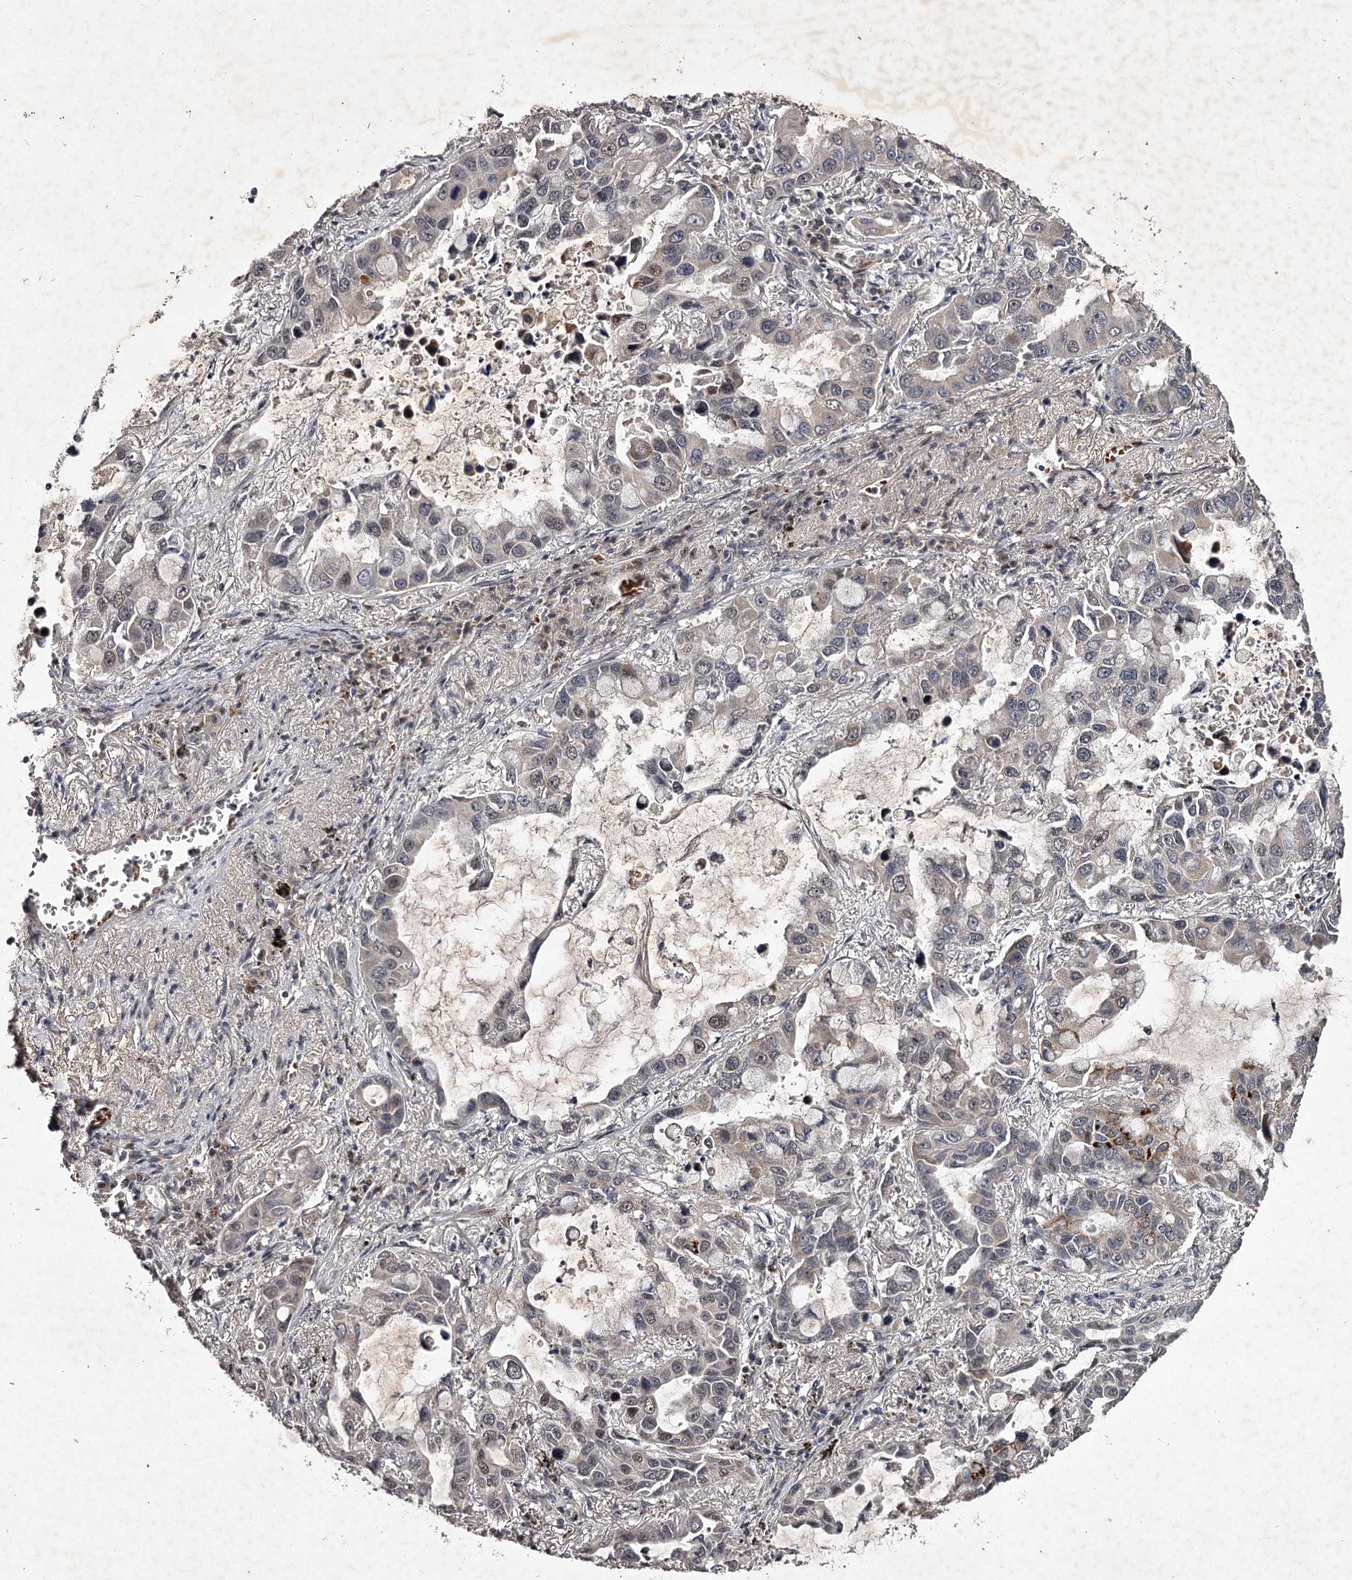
{"staining": {"intensity": "weak", "quantity": "25%-75%", "location": "nuclear"}, "tissue": "lung cancer", "cell_type": "Tumor cells", "image_type": "cancer", "snomed": [{"axis": "morphology", "description": "Adenocarcinoma, NOS"}, {"axis": "topography", "description": "Lung"}], "caption": "Immunohistochemistry photomicrograph of human adenocarcinoma (lung) stained for a protein (brown), which reveals low levels of weak nuclear positivity in approximately 25%-75% of tumor cells.", "gene": "RNF44", "patient": {"sex": "male", "age": 64}}